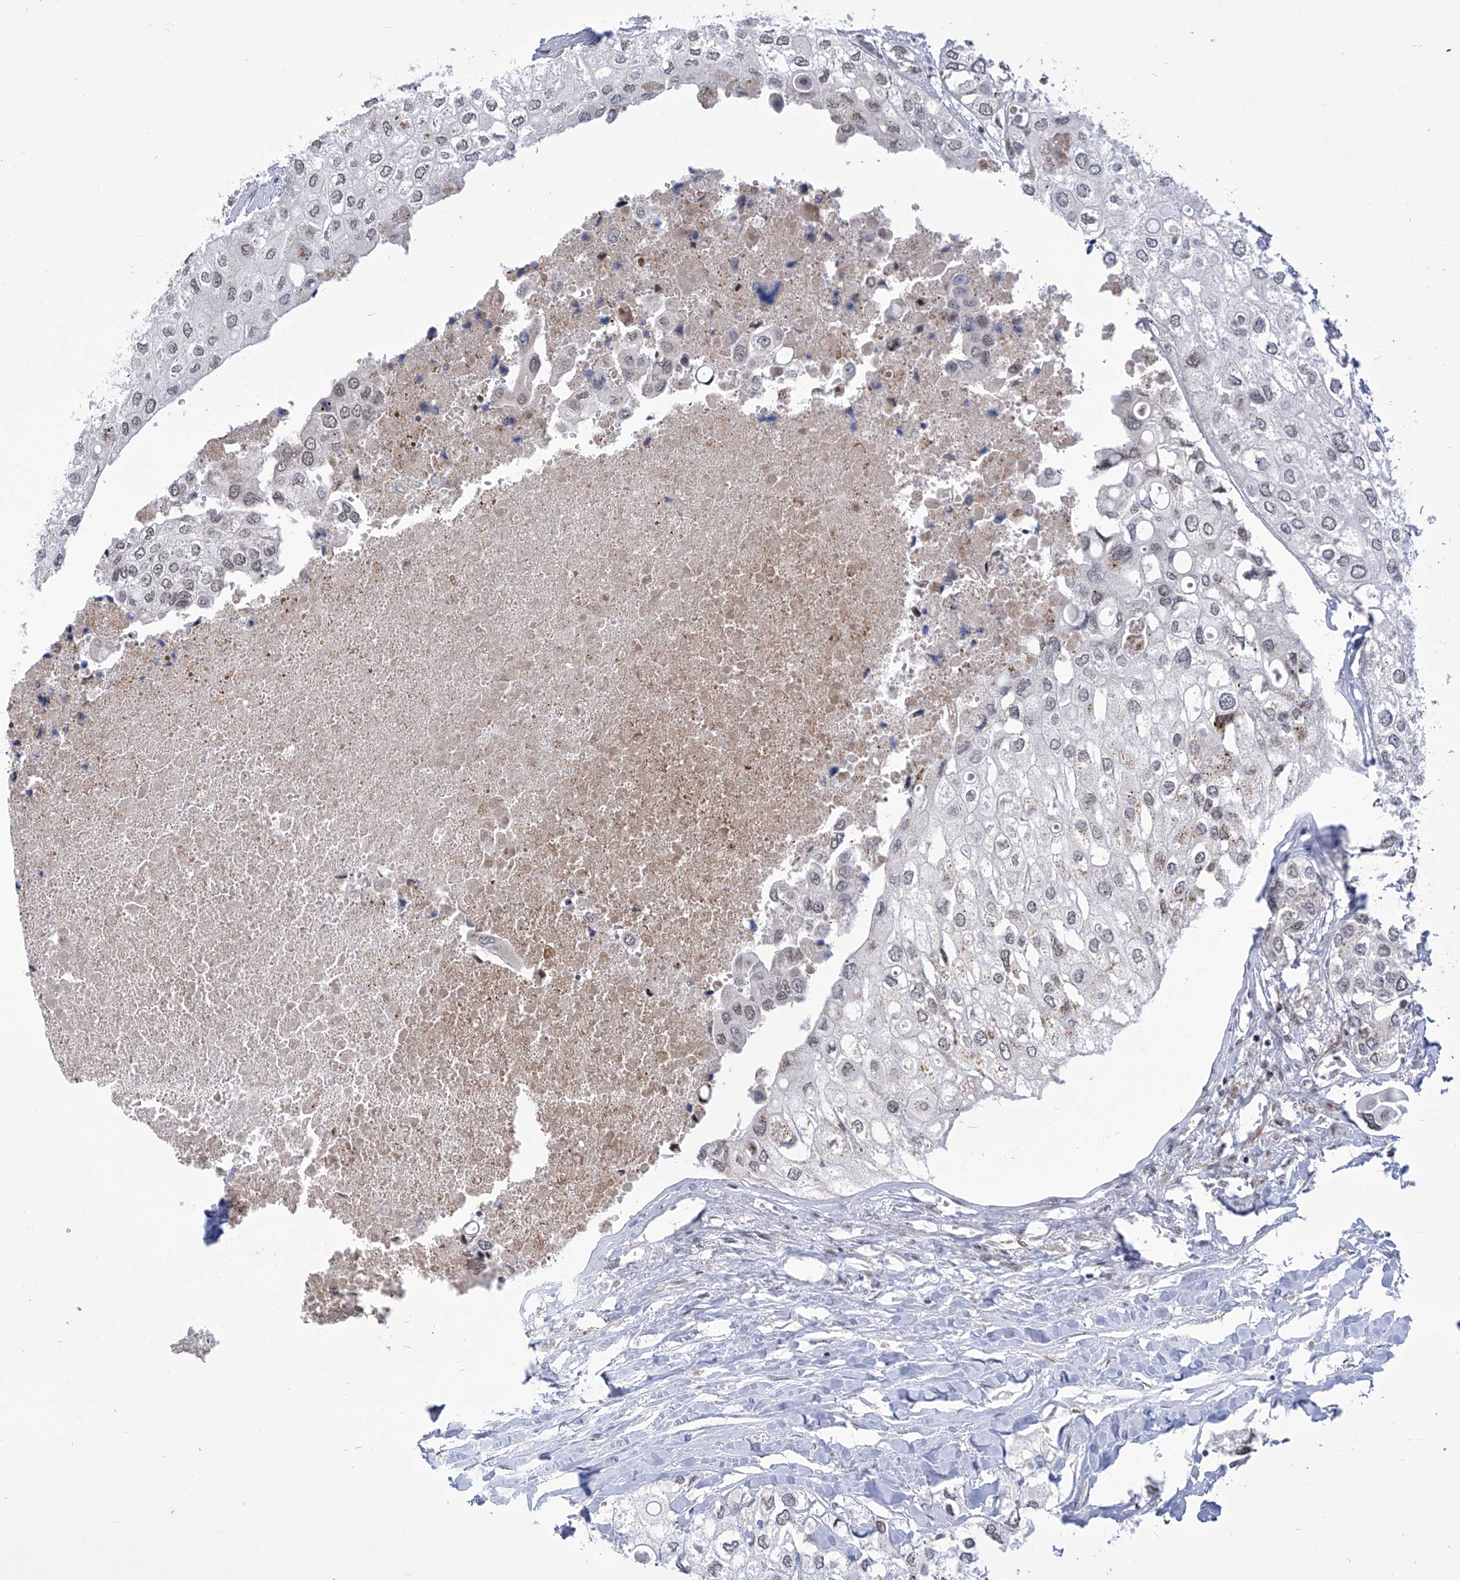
{"staining": {"intensity": "negative", "quantity": "none", "location": "none"}, "tissue": "urothelial cancer", "cell_type": "Tumor cells", "image_type": "cancer", "snomed": [{"axis": "morphology", "description": "Urothelial carcinoma, High grade"}, {"axis": "topography", "description": "Urinary bladder"}], "caption": "Immunohistochemical staining of high-grade urothelial carcinoma reveals no significant expression in tumor cells.", "gene": "CEP290", "patient": {"sex": "male", "age": 64}}